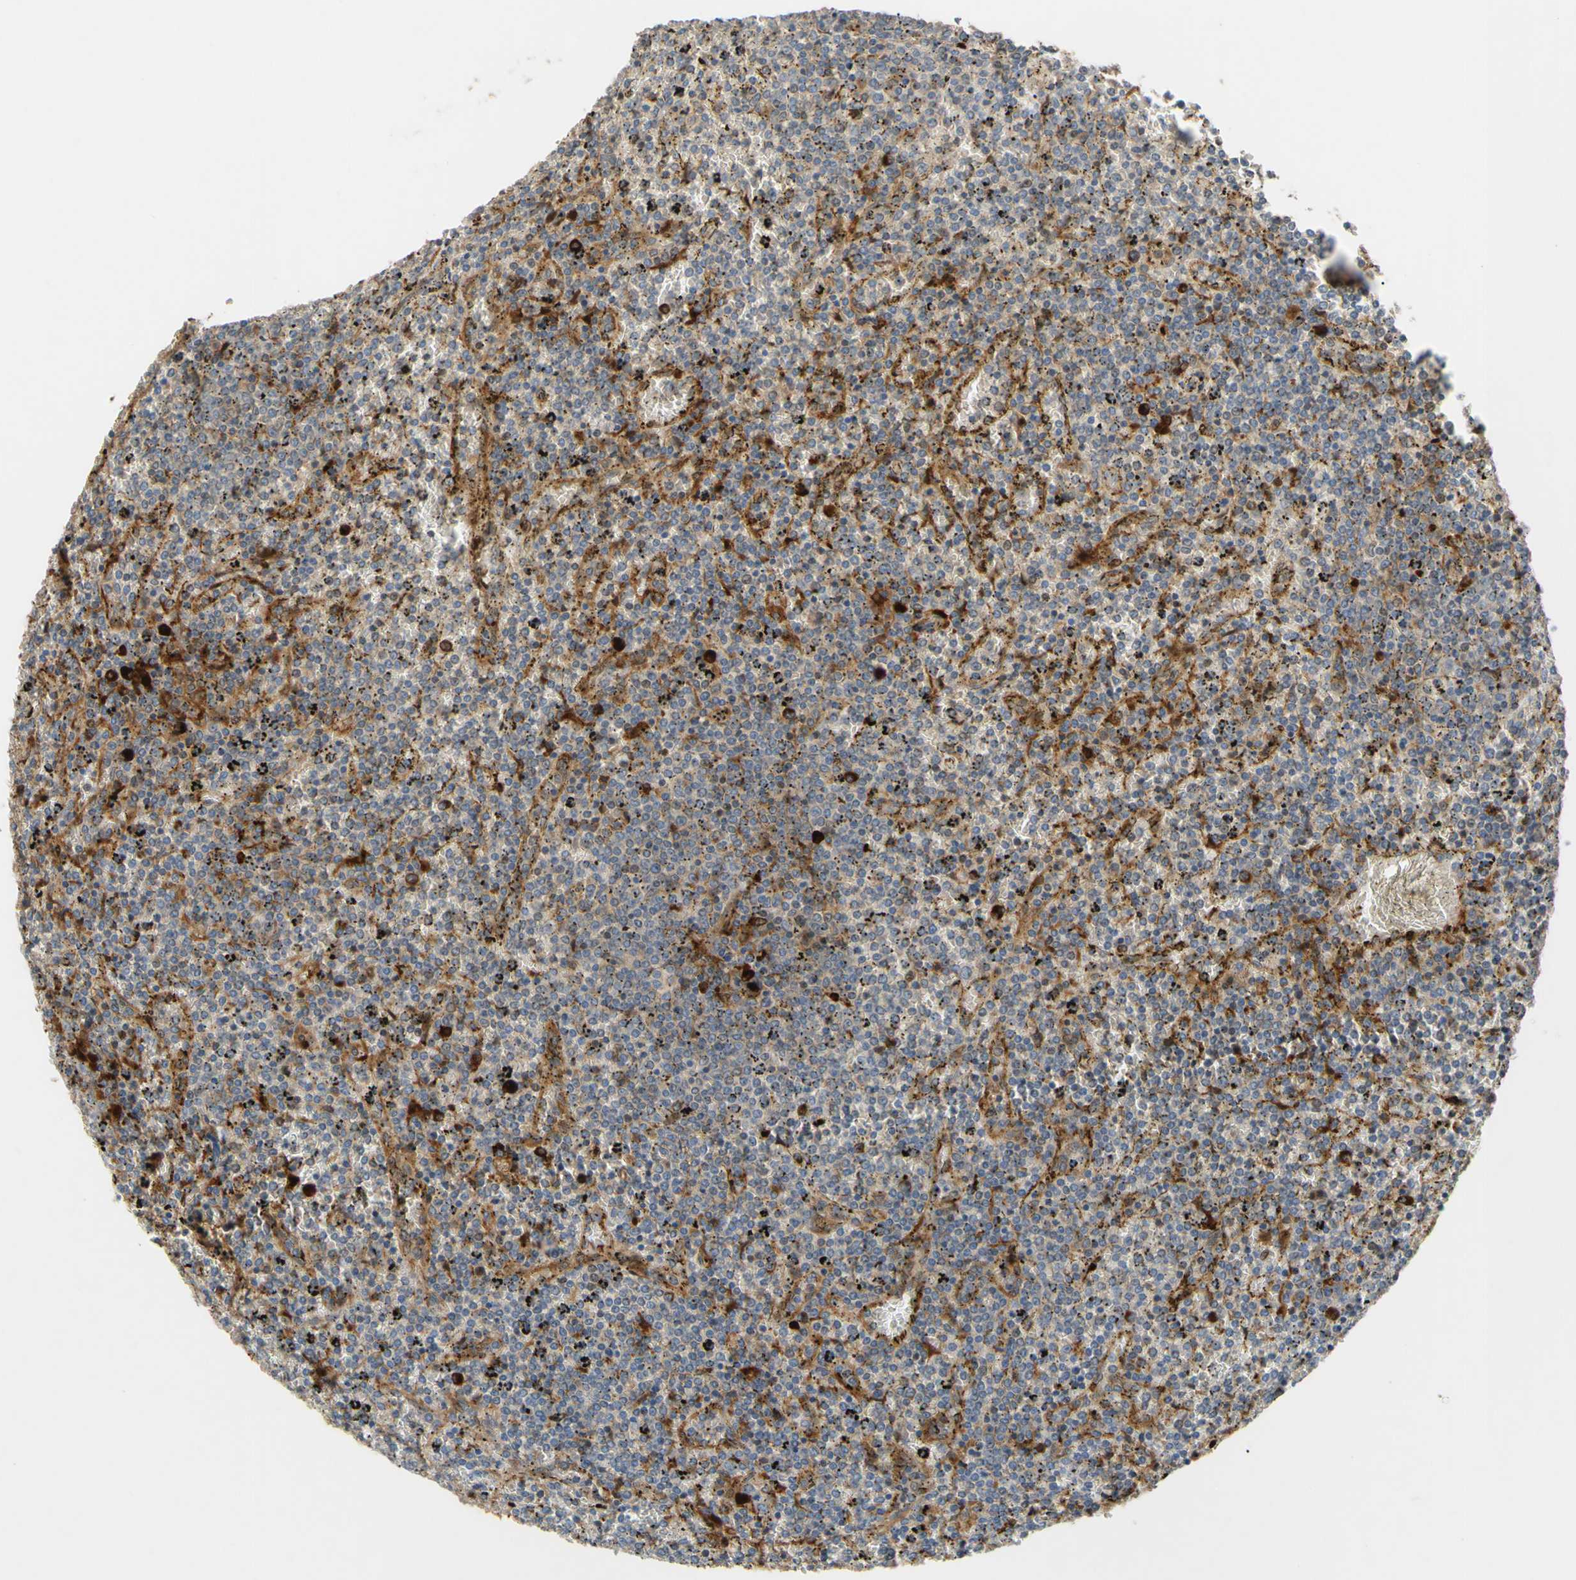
{"staining": {"intensity": "moderate", "quantity": "<25%", "location": "cytoplasmic/membranous"}, "tissue": "lymphoma", "cell_type": "Tumor cells", "image_type": "cancer", "snomed": [{"axis": "morphology", "description": "Malignant lymphoma, non-Hodgkin's type, Low grade"}, {"axis": "topography", "description": "Spleen"}], "caption": "Lymphoma stained for a protein displays moderate cytoplasmic/membranous positivity in tumor cells.", "gene": "SPTLC1", "patient": {"sex": "female", "age": 77}}